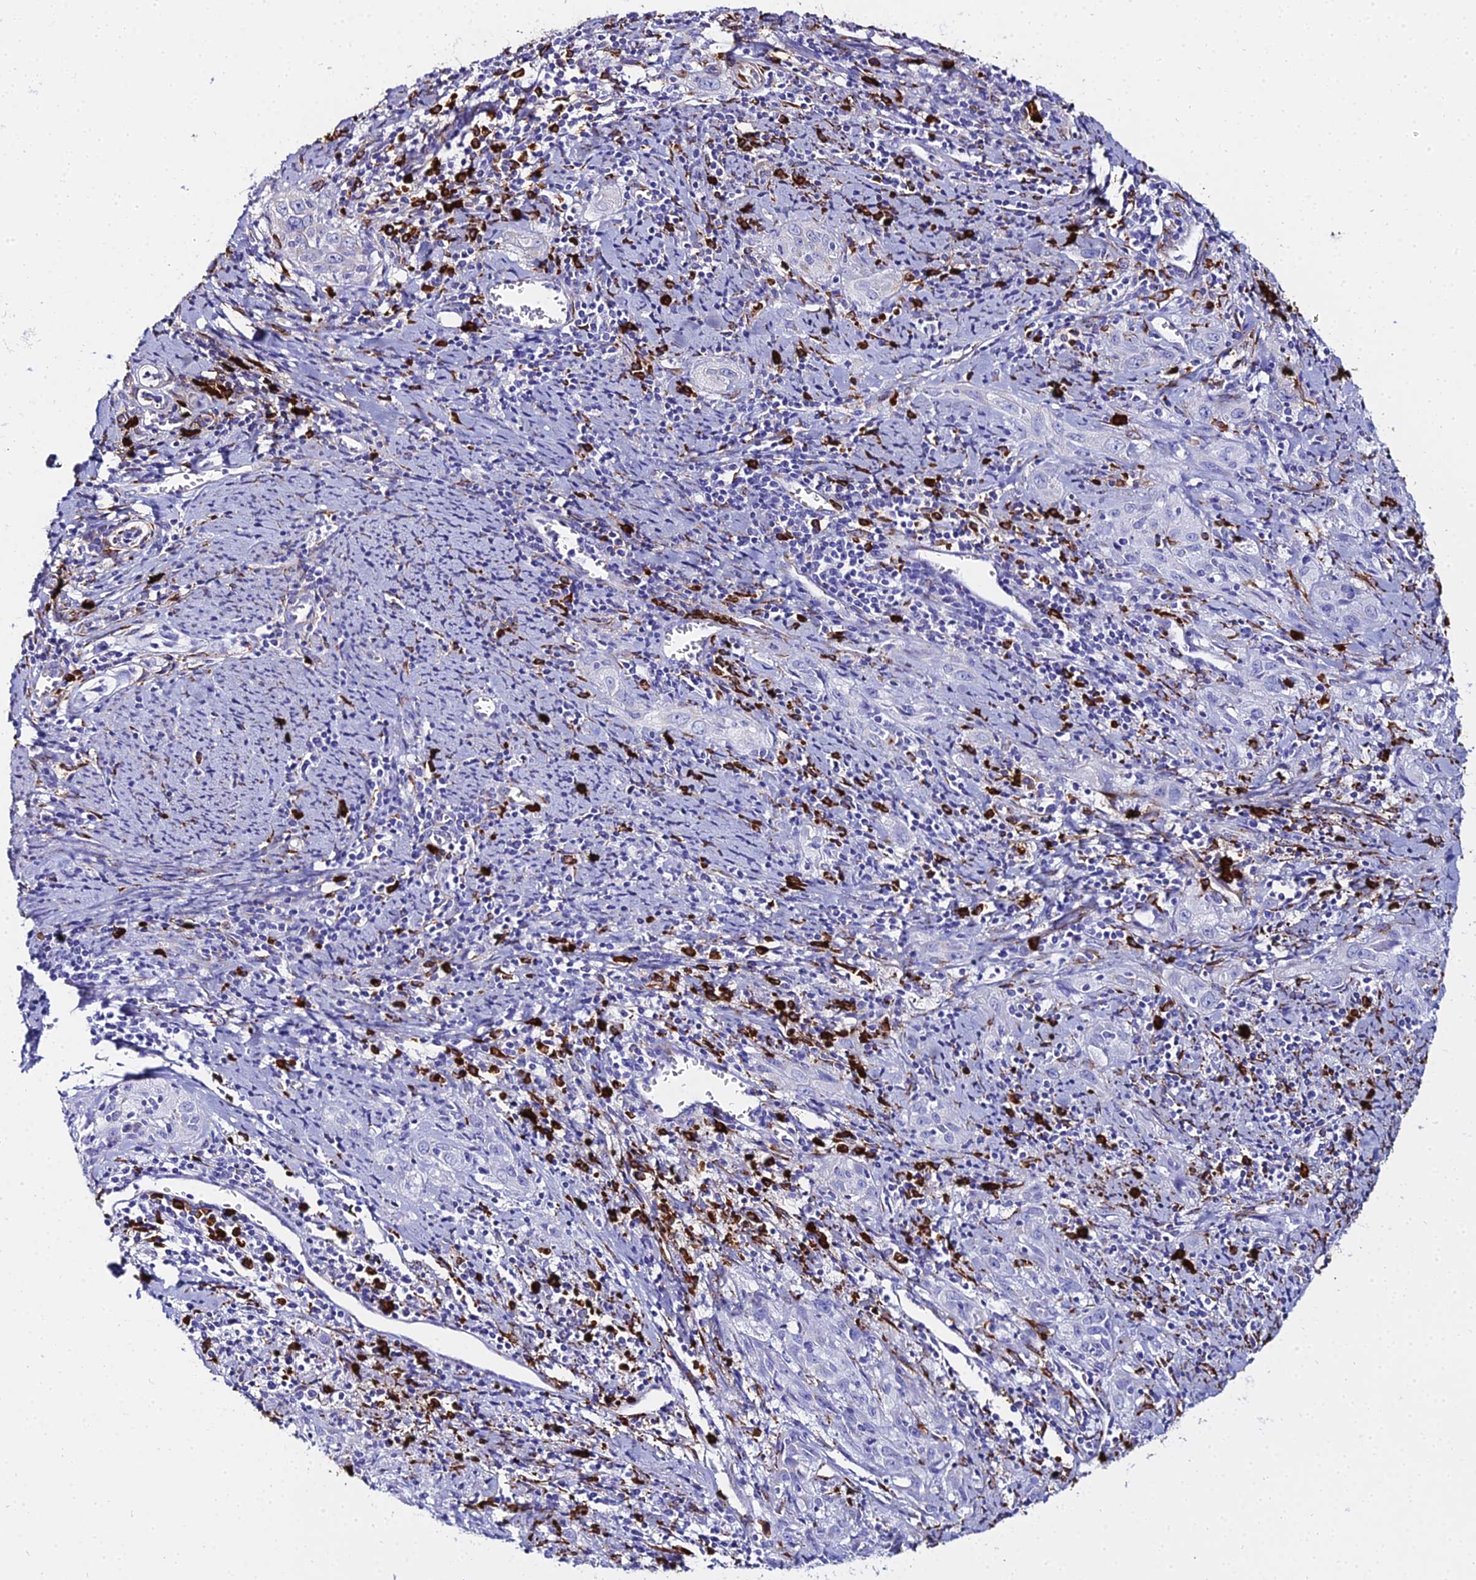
{"staining": {"intensity": "negative", "quantity": "none", "location": "none"}, "tissue": "cervical cancer", "cell_type": "Tumor cells", "image_type": "cancer", "snomed": [{"axis": "morphology", "description": "Squamous cell carcinoma, NOS"}, {"axis": "topography", "description": "Cervix"}], "caption": "Squamous cell carcinoma (cervical) was stained to show a protein in brown. There is no significant positivity in tumor cells. (DAB immunohistochemistry, high magnification).", "gene": "TXNDC5", "patient": {"sex": "female", "age": 57}}